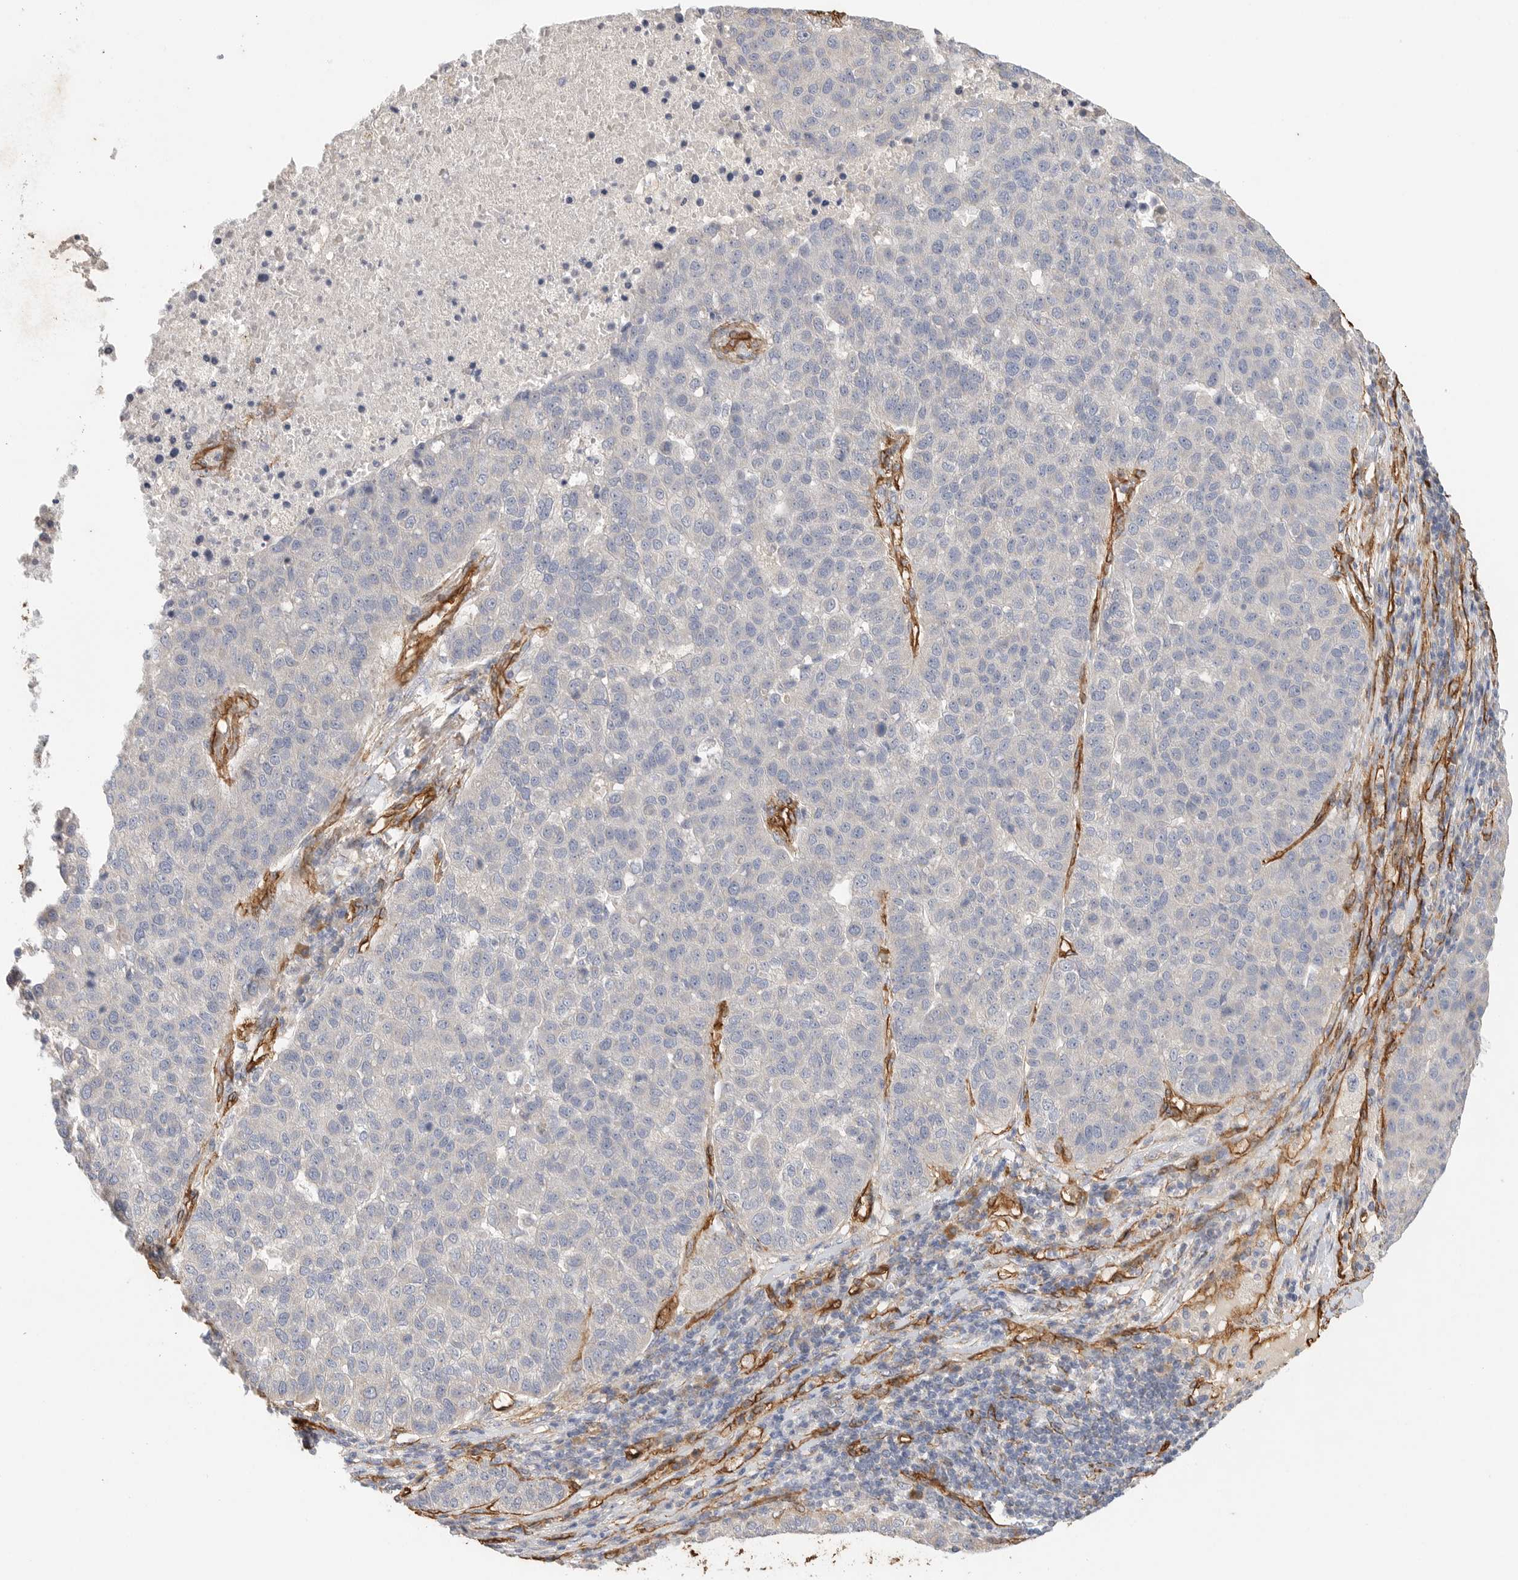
{"staining": {"intensity": "negative", "quantity": "none", "location": "none"}, "tissue": "pancreatic cancer", "cell_type": "Tumor cells", "image_type": "cancer", "snomed": [{"axis": "morphology", "description": "Adenocarcinoma, NOS"}, {"axis": "topography", "description": "Pancreas"}], "caption": "Tumor cells are negative for brown protein staining in pancreatic cancer. (Stains: DAB immunohistochemistry with hematoxylin counter stain, Microscopy: brightfield microscopy at high magnification).", "gene": "JMJD4", "patient": {"sex": "female", "age": 61}}